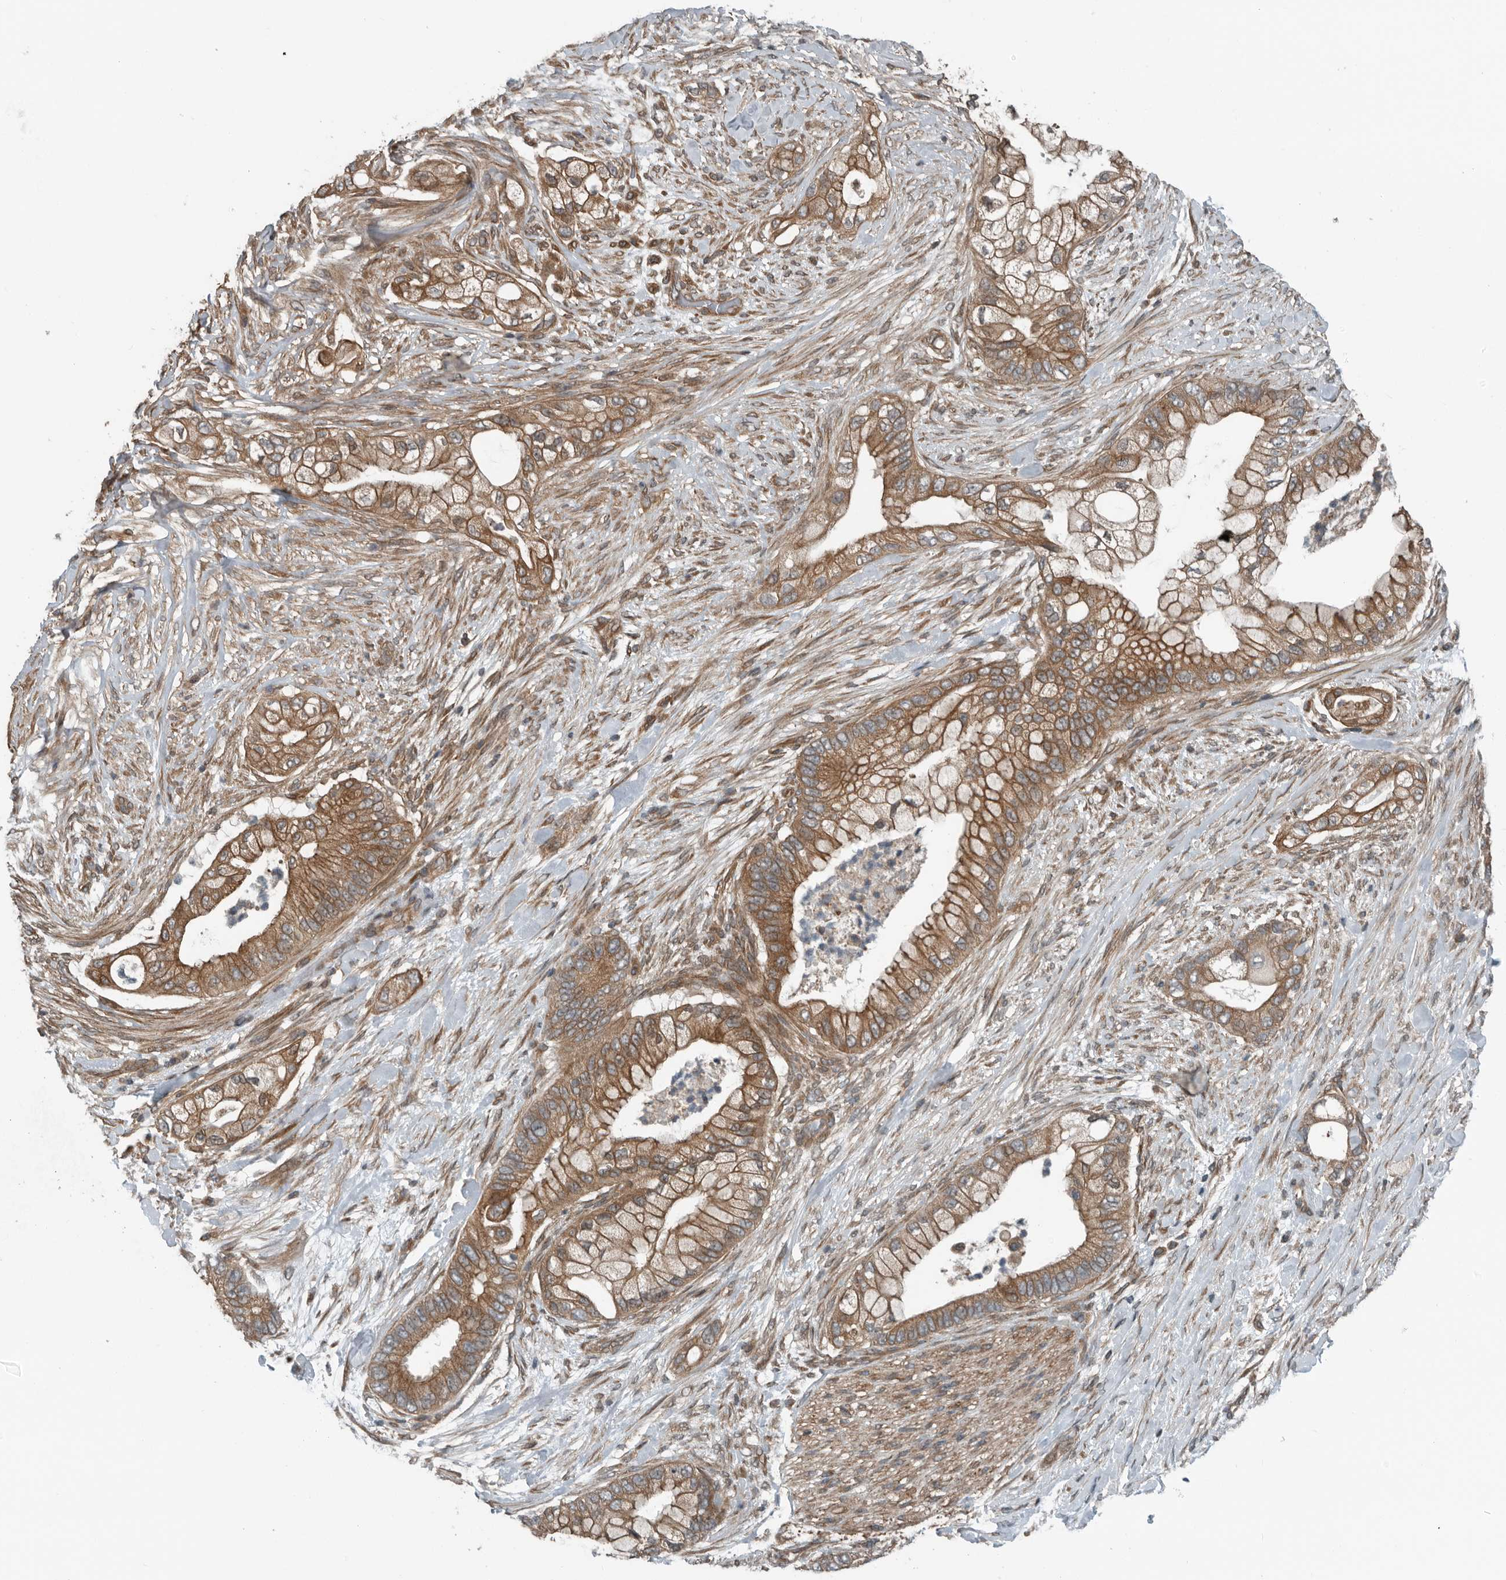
{"staining": {"intensity": "moderate", "quantity": ">75%", "location": "cytoplasmic/membranous"}, "tissue": "pancreatic cancer", "cell_type": "Tumor cells", "image_type": "cancer", "snomed": [{"axis": "morphology", "description": "Adenocarcinoma, NOS"}, {"axis": "topography", "description": "Pancreas"}], "caption": "The image shows staining of pancreatic cancer (adenocarcinoma), revealing moderate cytoplasmic/membranous protein staining (brown color) within tumor cells. Nuclei are stained in blue.", "gene": "AMFR", "patient": {"sex": "male", "age": 53}}